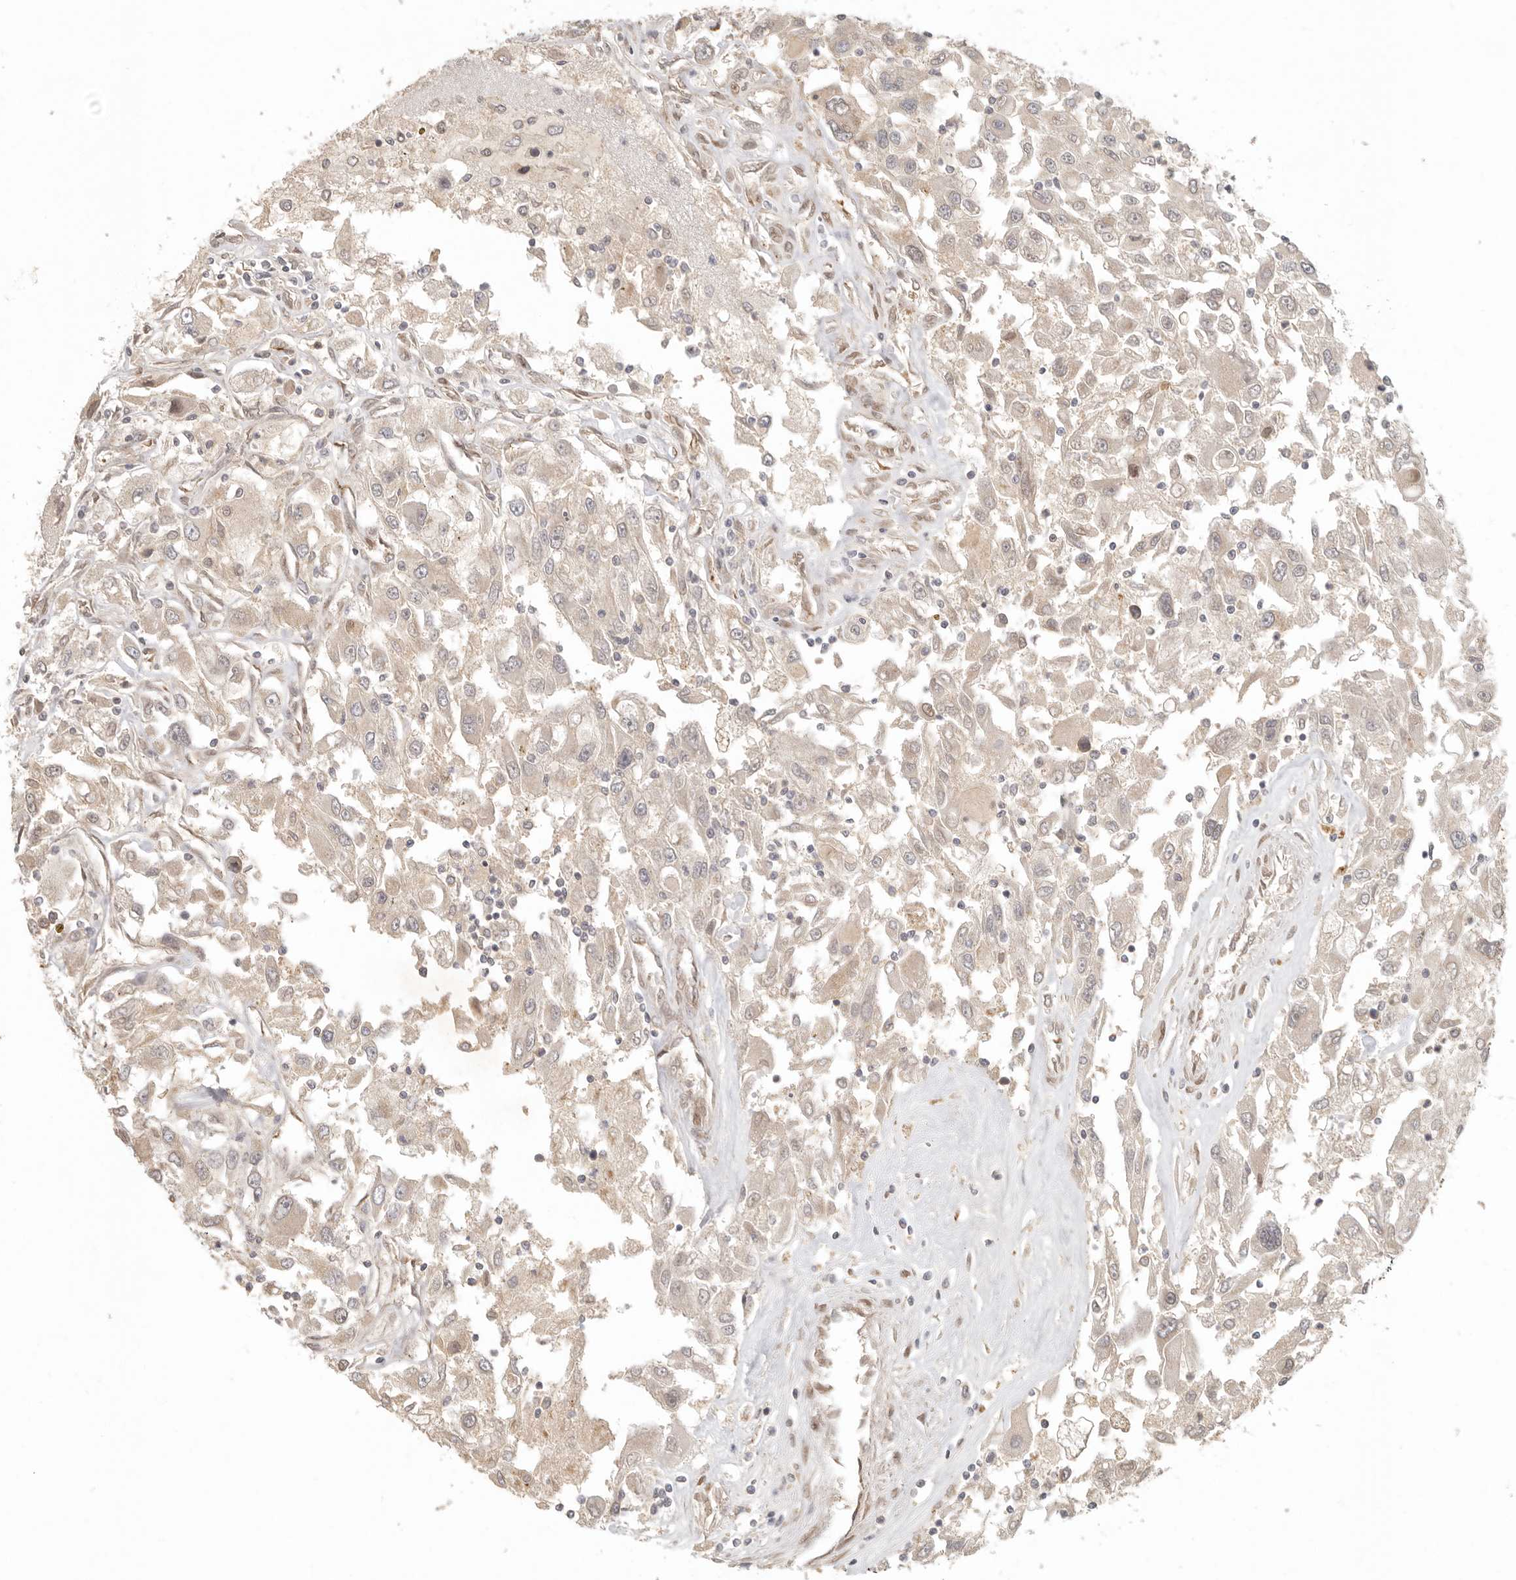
{"staining": {"intensity": "weak", "quantity": "25%-75%", "location": "cytoplasmic/membranous"}, "tissue": "renal cancer", "cell_type": "Tumor cells", "image_type": "cancer", "snomed": [{"axis": "morphology", "description": "Adenocarcinoma, NOS"}, {"axis": "topography", "description": "Kidney"}], "caption": "DAB immunohistochemical staining of renal adenocarcinoma reveals weak cytoplasmic/membranous protein positivity in approximately 25%-75% of tumor cells.", "gene": "LRRC75A", "patient": {"sex": "female", "age": 52}}